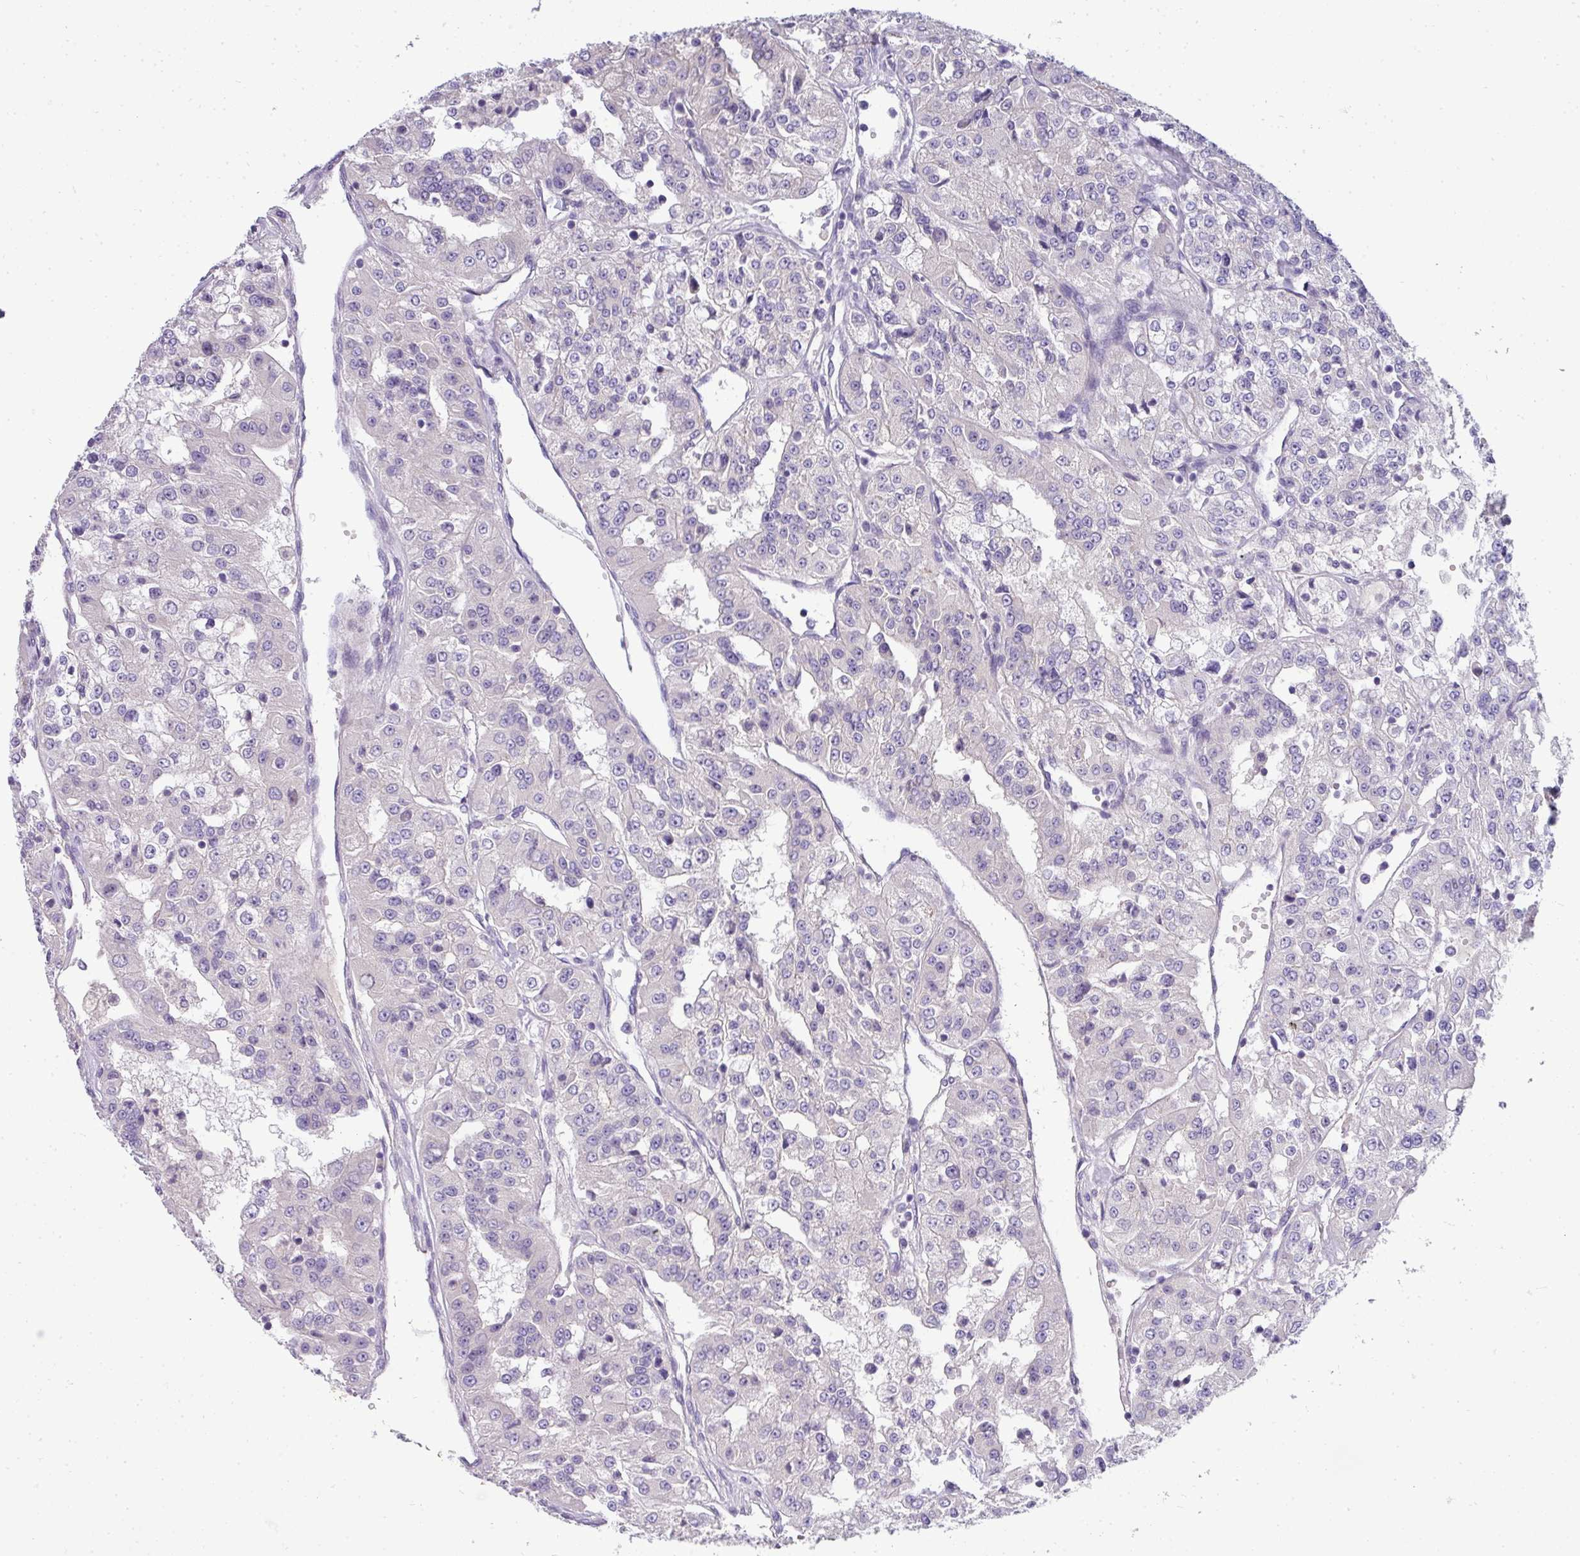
{"staining": {"intensity": "negative", "quantity": "none", "location": "none"}, "tissue": "renal cancer", "cell_type": "Tumor cells", "image_type": "cancer", "snomed": [{"axis": "morphology", "description": "Adenocarcinoma, NOS"}, {"axis": "topography", "description": "Kidney"}], "caption": "IHC photomicrograph of human renal adenocarcinoma stained for a protein (brown), which exhibits no positivity in tumor cells. (DAB immunohistochemistry visualized using brightfield microscopy, high magnification).", "gene": "ASXL3", "patient": {"sex": "female", "age": 63}}